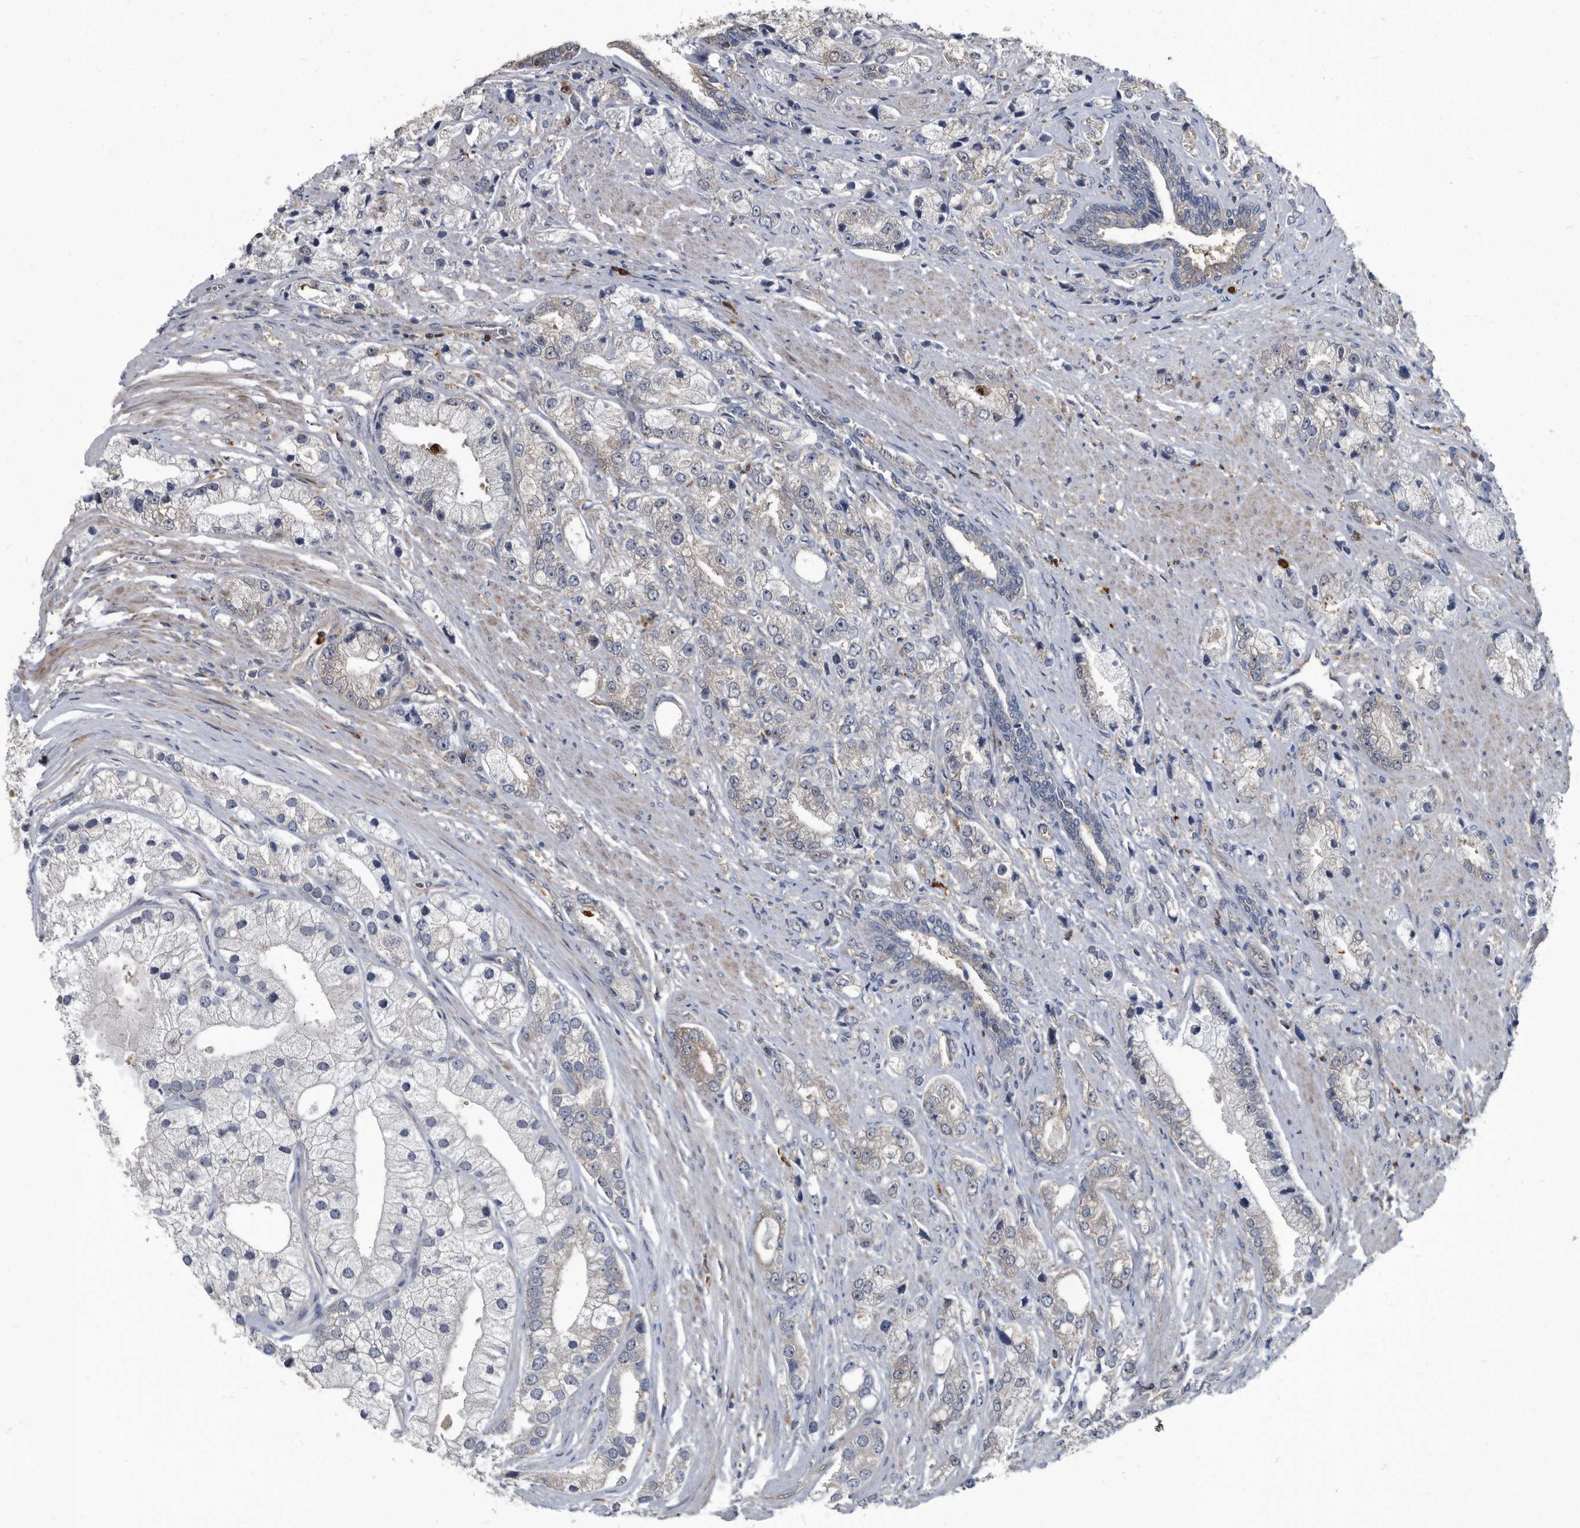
{"staining": {"intensity": "negative", "quantity": "none", "location": "none"}, "tissue": "prostate cancer", "cell_type": "Tumor cells", "image_type": "cancer", "snomed": [{"axis": "morphology", "description": "Adenocarcinoma, High grade"}, {"axis": "topography", "description": "Prostate"}], "caption": "Tumor cells are negative for brown protein staining in prostate cancer (high-grade adenocarcinoma).", "gene": "CDV3", "patient": {"sex": "male", "age": 50}}